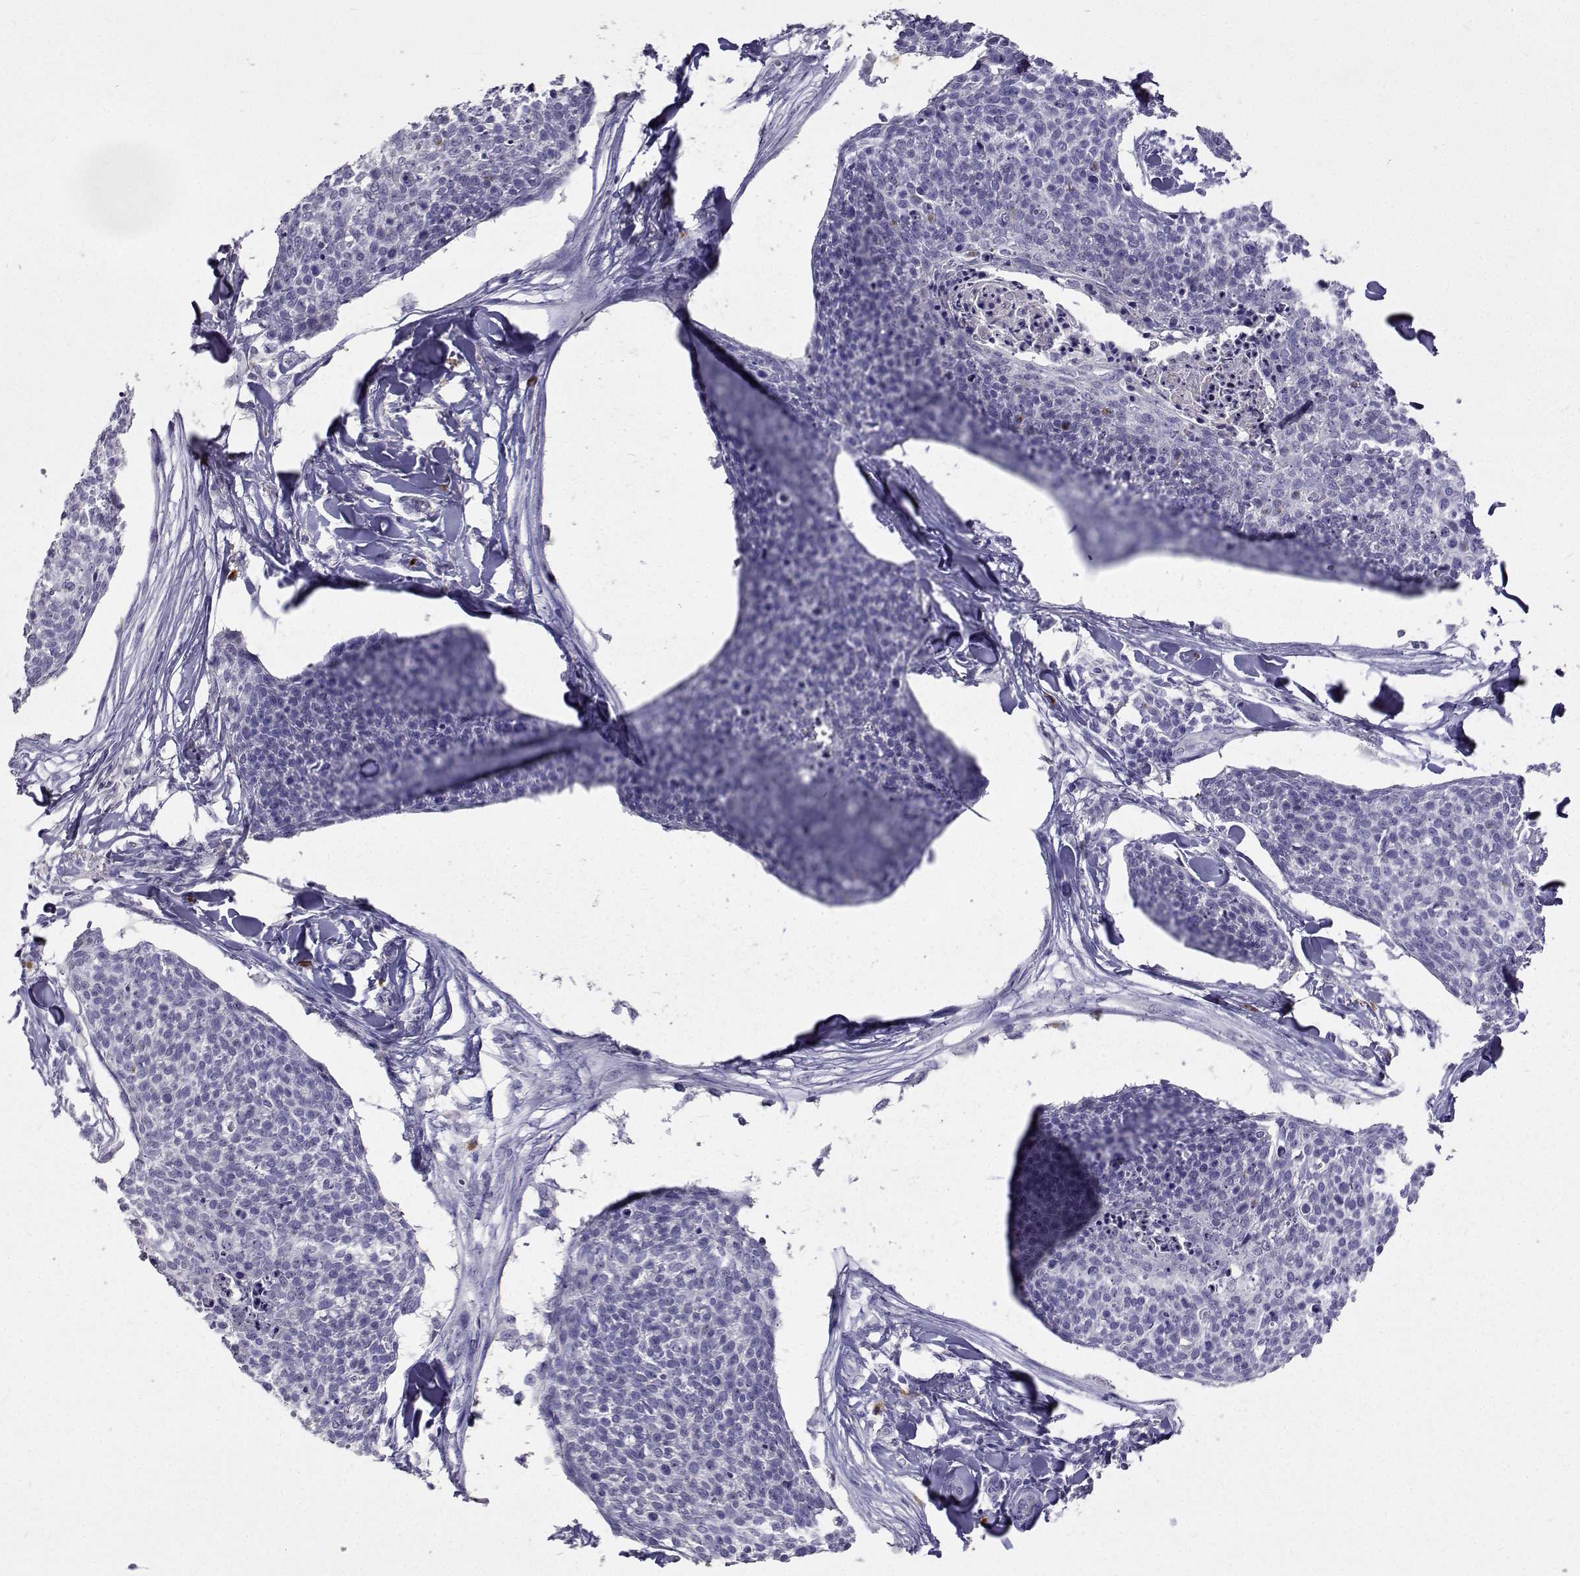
{"staining": {"intensity": "negative", "quantity": "none", "location": "none"}, "tissue": "skin cancer", "cell_type": "Tumor cells", "image_type": "cancer", "snomed": [{"axis": "morphology", "description": "Squamous cell carcinoma, NOS"}, {"axis": "topography", "description": "Skin"}, {"axis": "topography", "description": "Vulva"}], "caption": "Tumor cells are negative for protein expression in human skin cancer (squamous cell carcinoma). (IHC, brightfield microscopy, high magnification).", "gene": "CFAP44", "patient": {"sex": "female", "age": 75}}